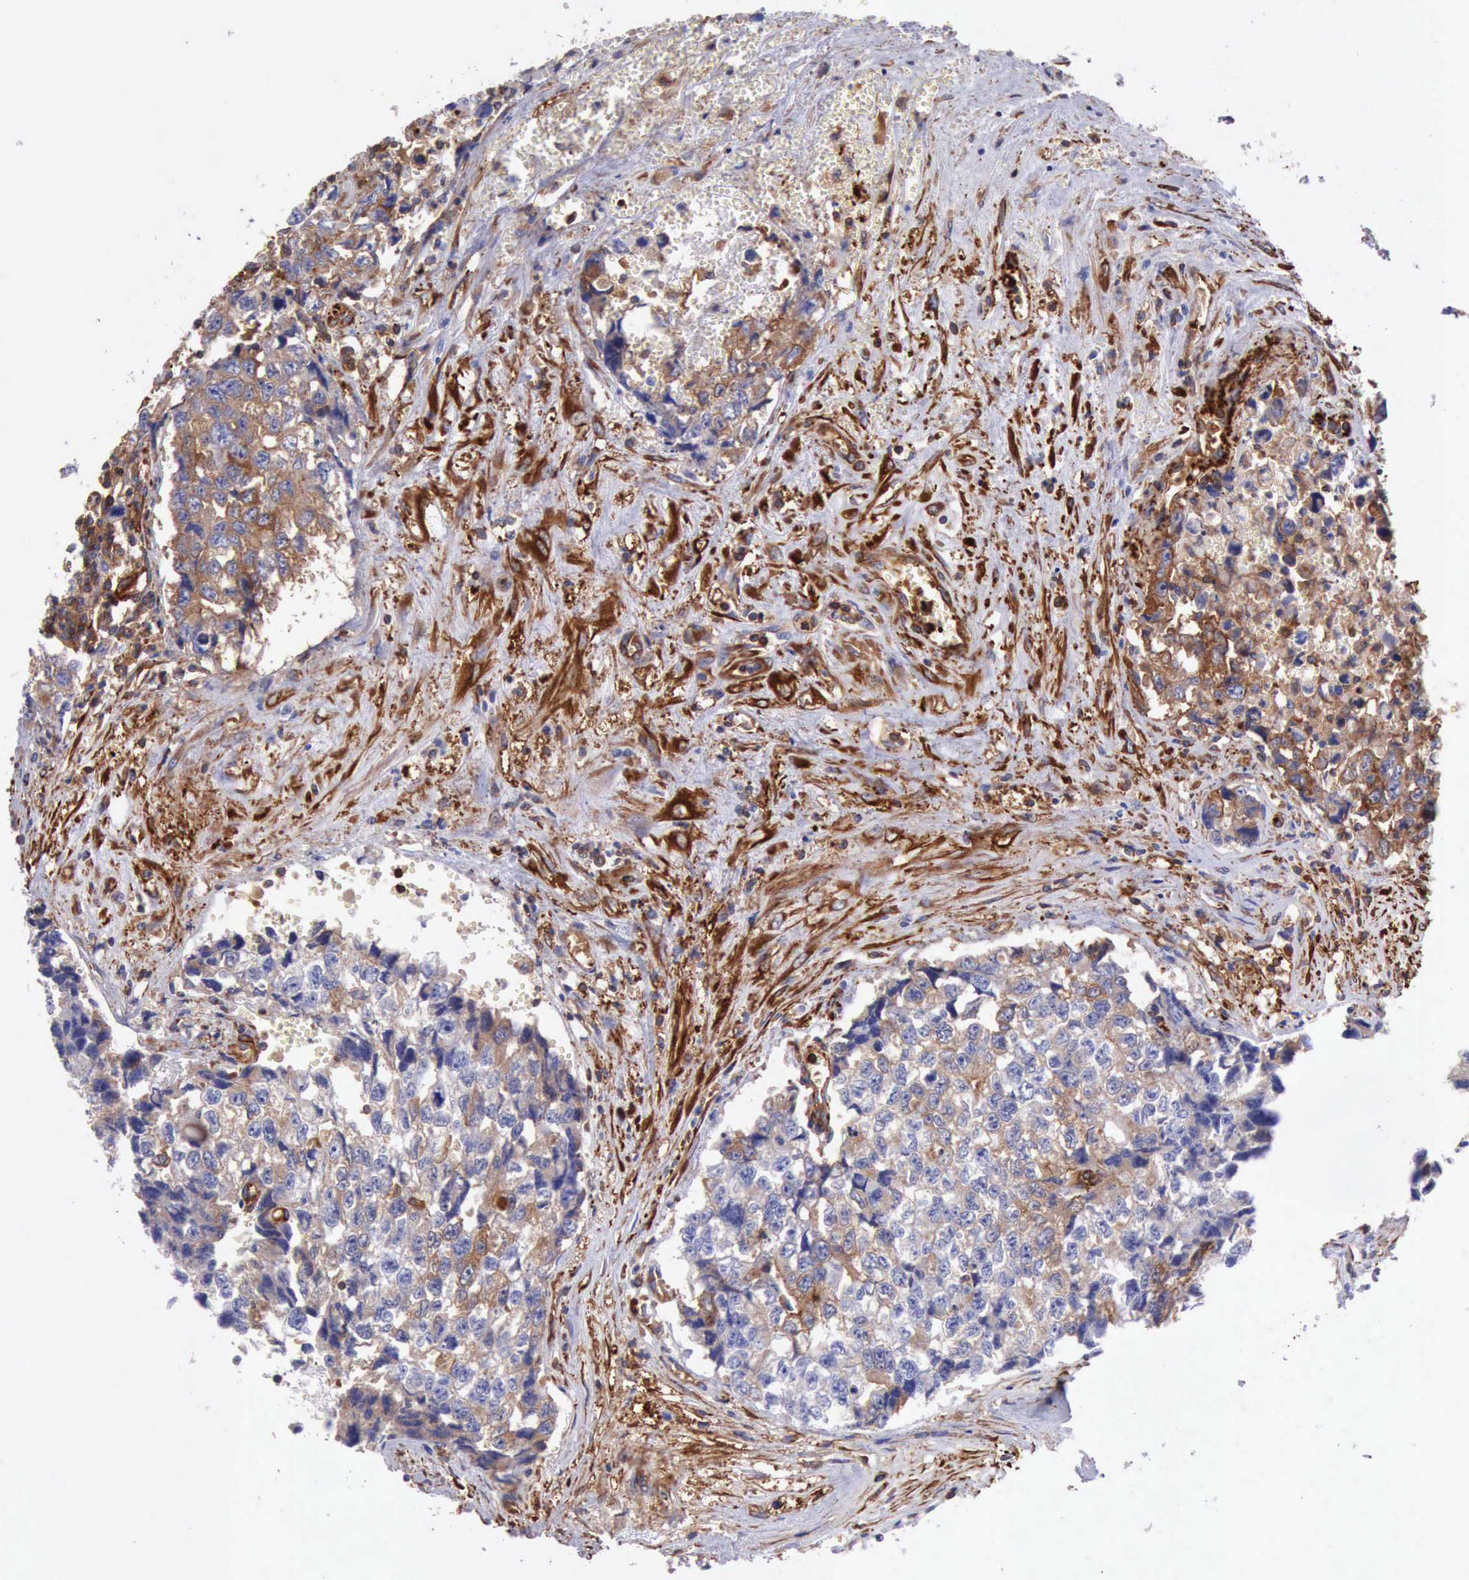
{"staining": {"intensity": "strong", "quantity": "25%-75%", "location": "cytoplasmic/membranous"}, "tissue": "testis cancer", "cell_type": "Tumor cells", "image_type": "cancer", "snomed": [{"axis": "morphology", "description": "Carcinoma, Embryonal, NOS"}, {"axis": "topography", "description": "Testis"}], "caption": "Tumor cells show high levels of strong cytoplasmic/membranous expression in approximately 25%-75% of cells in testis cancer (embryonal carcinoma).", "gene": "FLNA", "patient": {"sex": "male", "age": 31}}